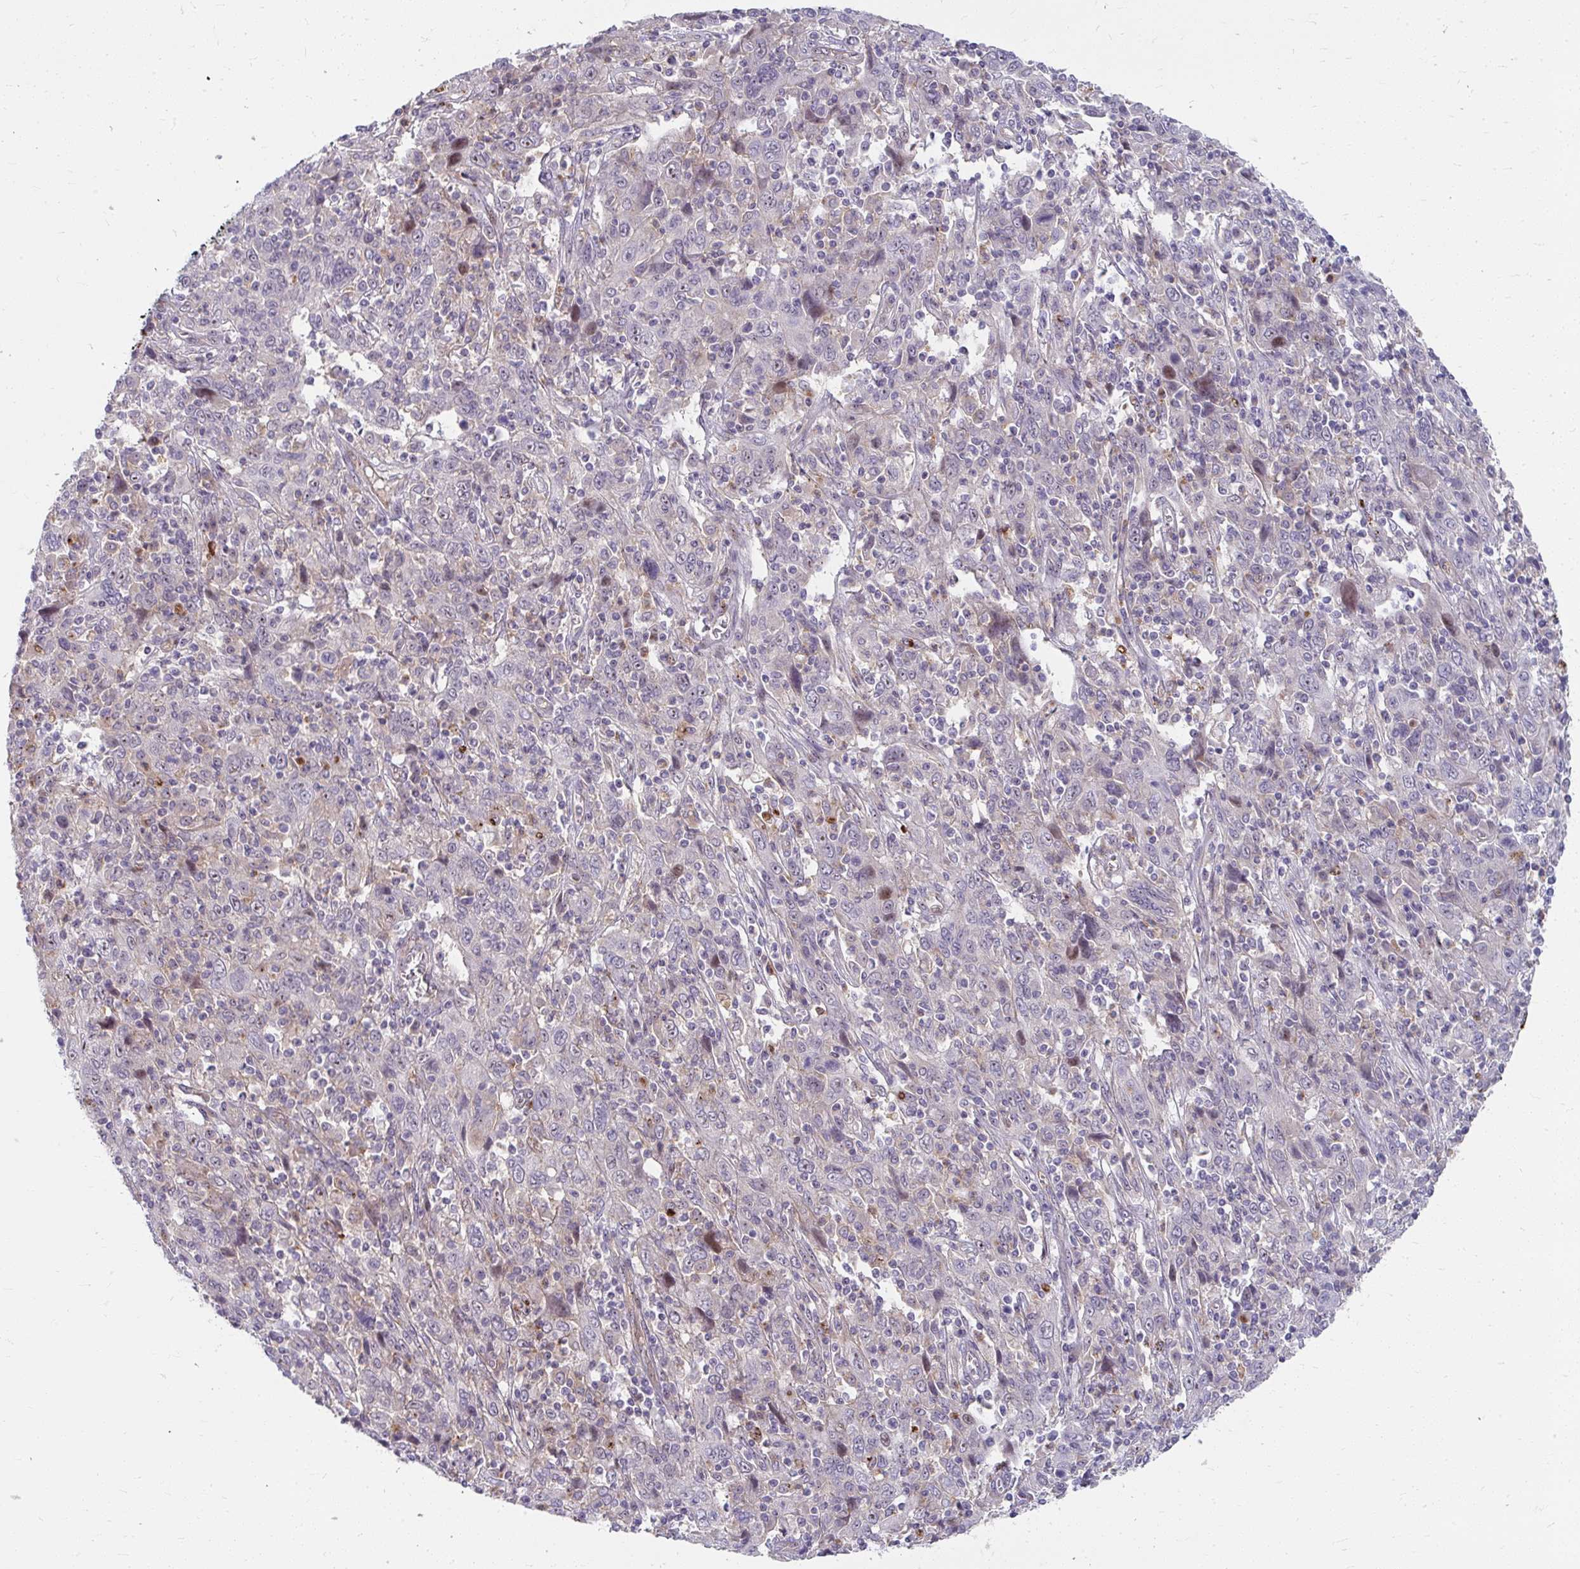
{"staining": {"intensity": "negative", "quantity": "none", "location": "none"}, "tissue": "cervical cancer", "cell_type": "Tumor cells", "image_type": "cancer", "snomed": [{"axis": "morphology", "description": "Squamous cell carcinoma, NOS"}, {"axis": "topography", "description": "Cervix"}], "caption": "A photomicrograph of cervical squamous cell carcinoma stained for a protein demonstrates no brown staining in tumor cells.", "gene": "MUS81", "patient": {"sex": "female", "age": 46}}